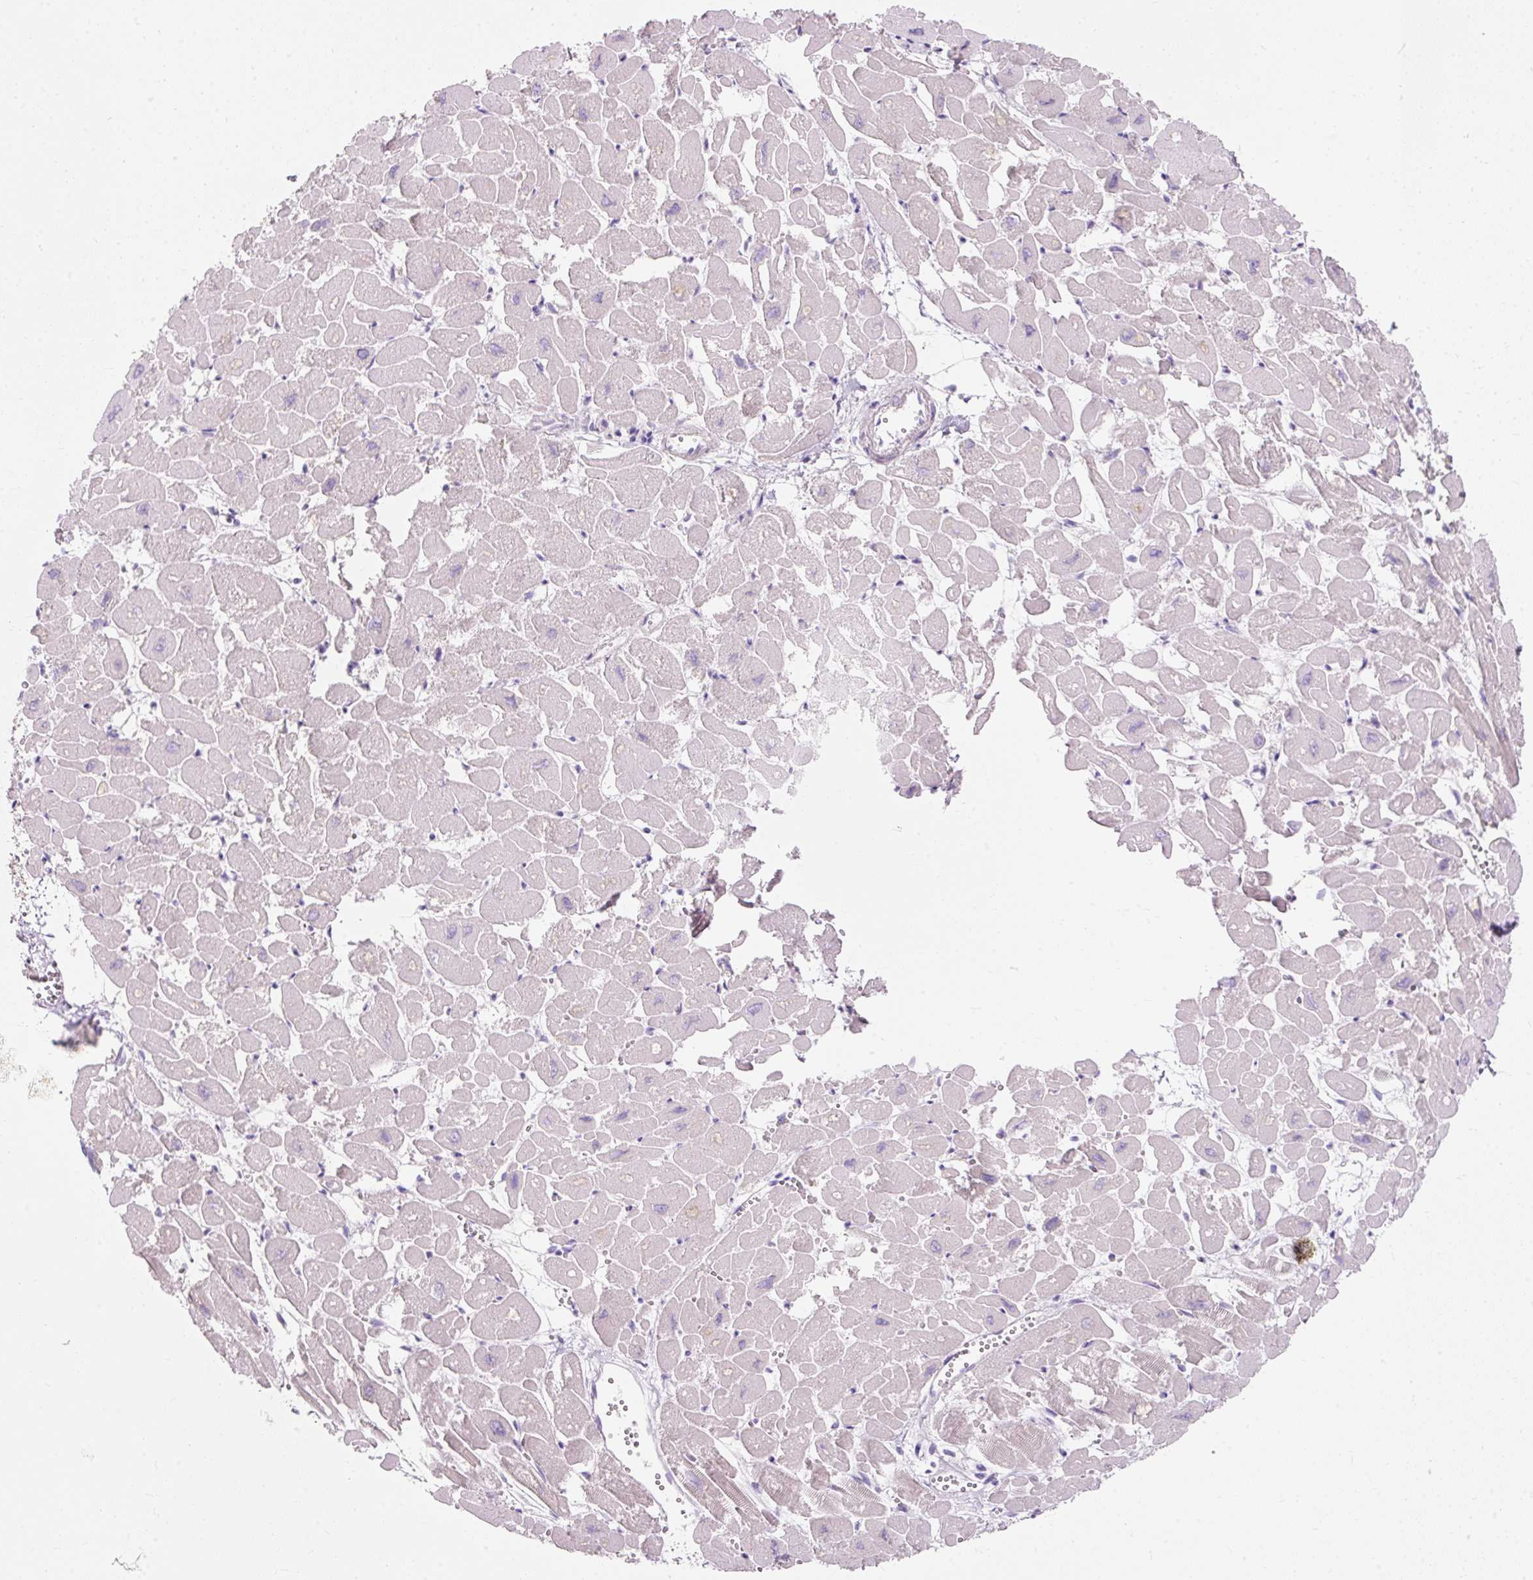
{"staining": {"intensity": "negative", "quantity": "none", "location": "none"}, "tissue": "heart muscle", "cell_type": "Cardiomyocytes", "image_type": "normal", "snomed": [{"axis": "morphology", "description": "Normal tissue, NOS"}, {"axis": "topography", "description": "Heart"}], "caption": "The immunohistochemistry (IHC) micrograph has no significant positivity in cardiomyocytes of heart muscle.", "gene": "TMEM213", "patient": {"sex": "male", "age": 54}}